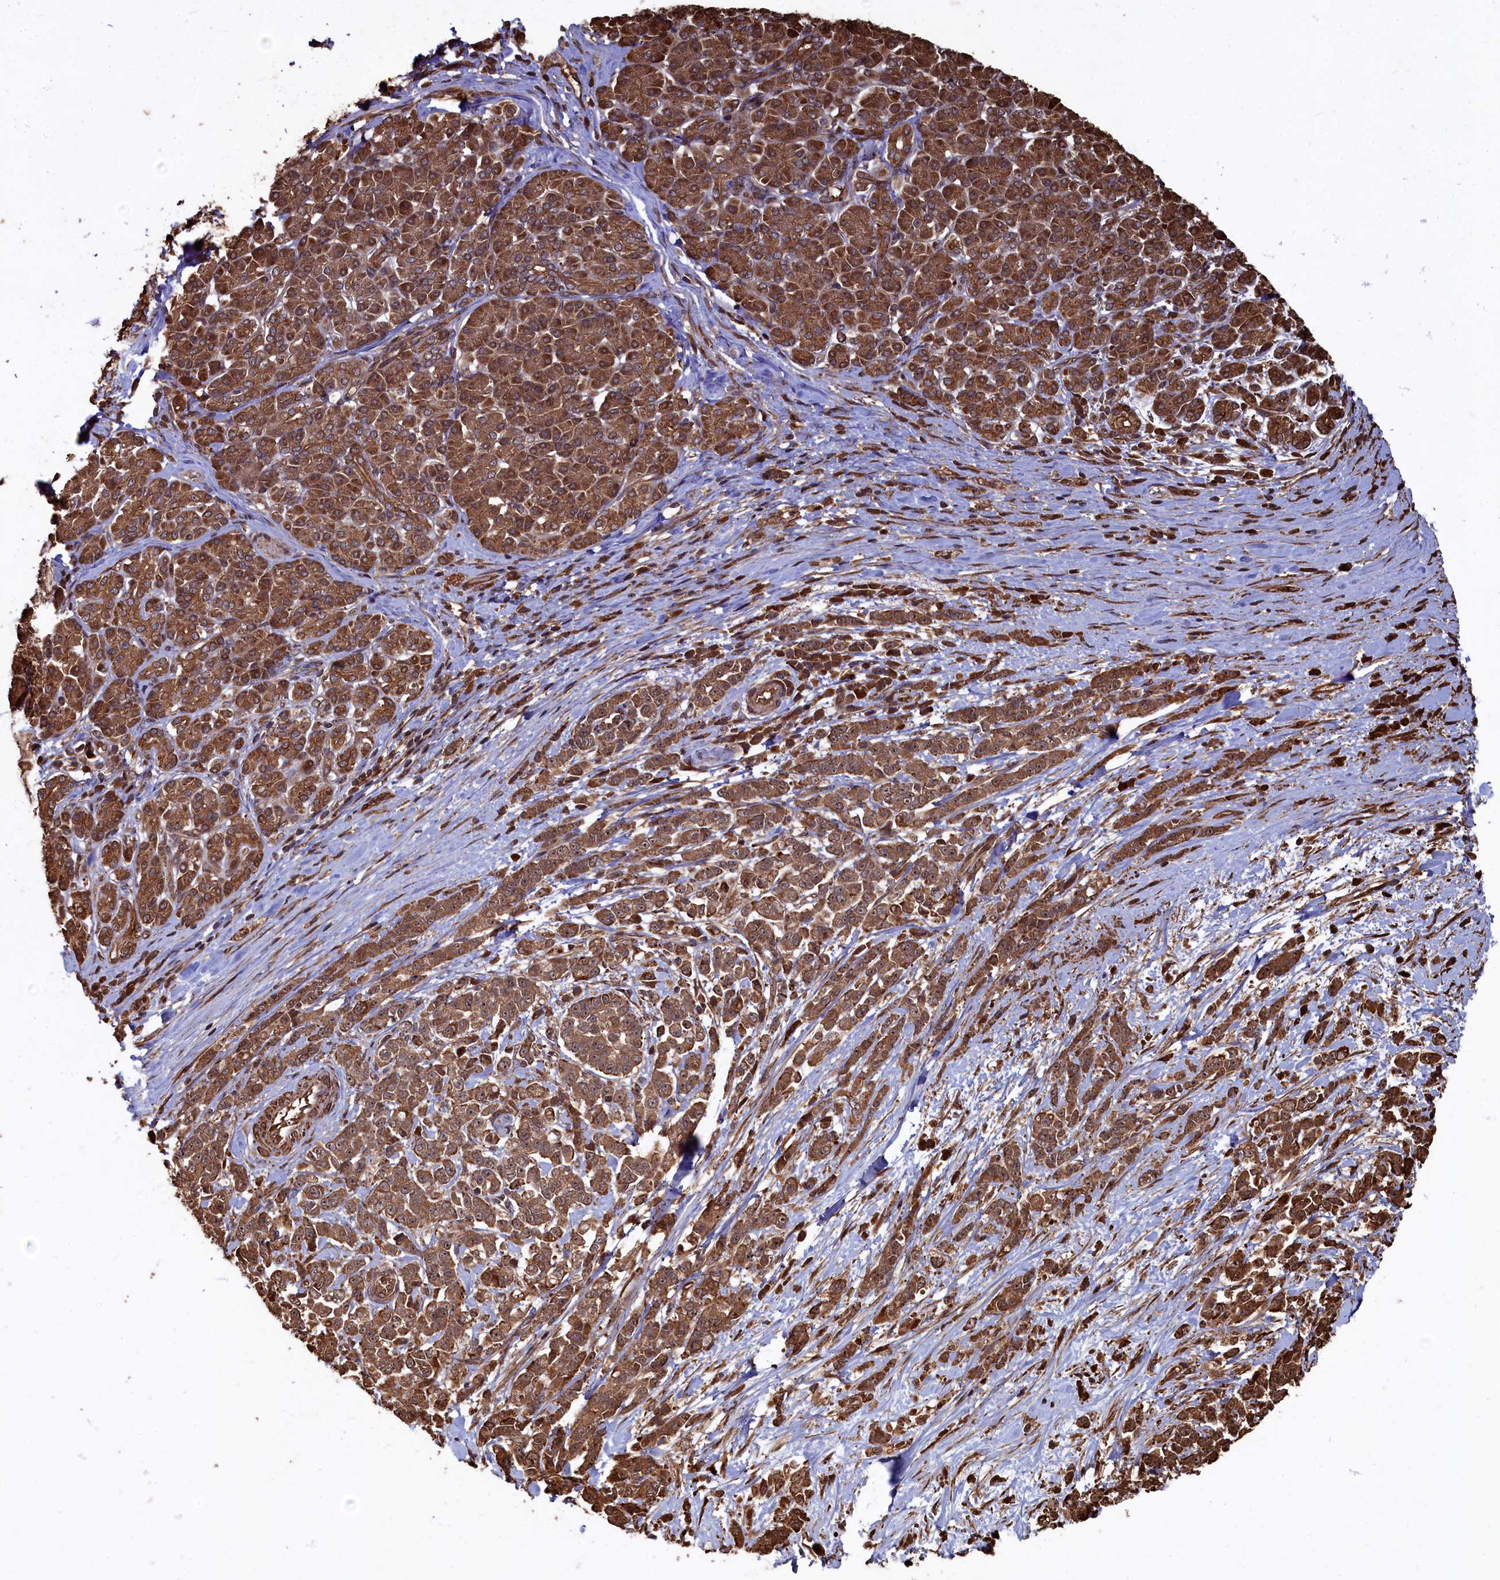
{"staining": {"intensity": "moderate", "quantity": ">75%", "location": "cytoplasmic/membranous"}, "tissue": "pancreatic cancer", "cell_type": "Tumor cells", "image_type": "cancer", "snomed": [{"axis": "morphology", "description": "Normal tissue, NOS"}, {"axis": "morphology", "description": "Adenocarcinoma, NOS"}, {"axis": "topography", "description": "Pancreas"}], "caption": "This histopathology image demonstrates pancreatic adenocarcinoma stained with IHC to label a protein in brown. The cytoplasmic/membranous of tumor cells show moderate positivity for the protein. Nuclei are counter-stained blue.", "gene": "PIGN", "patient": {"sex": "female", "age": 64}}